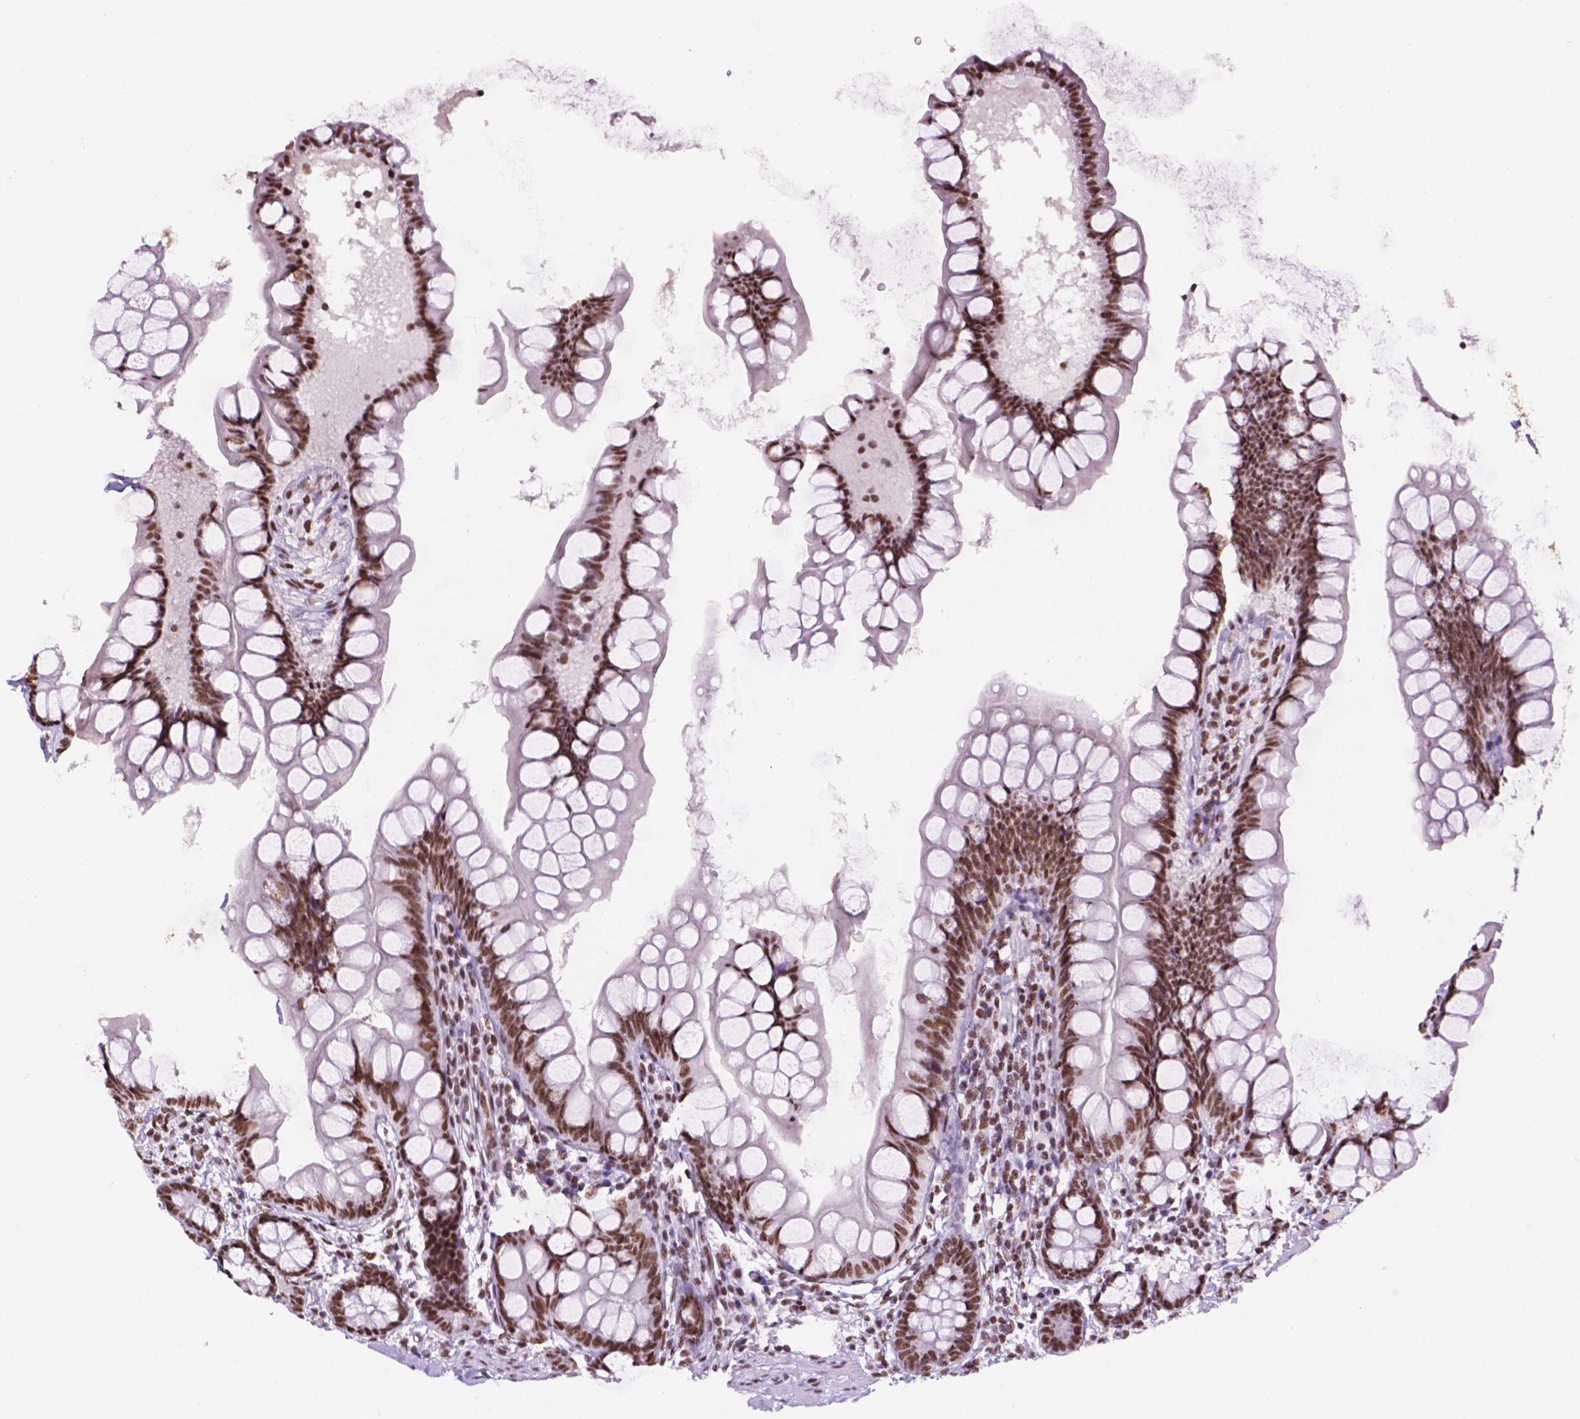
{"staining": {"intensity": "strong", "quantity": ">75%", "location": "nuclear"}, "tissue": "small intestine", "cell_type": "Glandular cells", "image_type": "normal", "snomed": [{"axis": "morphology", "description": "Normal tissue, NOS"}, {"axis": "topography", "description": "Small intestine"}], "caption": "Approximately >75% of glandular cells in benign small intestine reveal strong nuclear protein staining as visualized by brown immunohistochemical staining.", "gene": "CCAR2", "patient": {"sex": "male", "age": 70}}